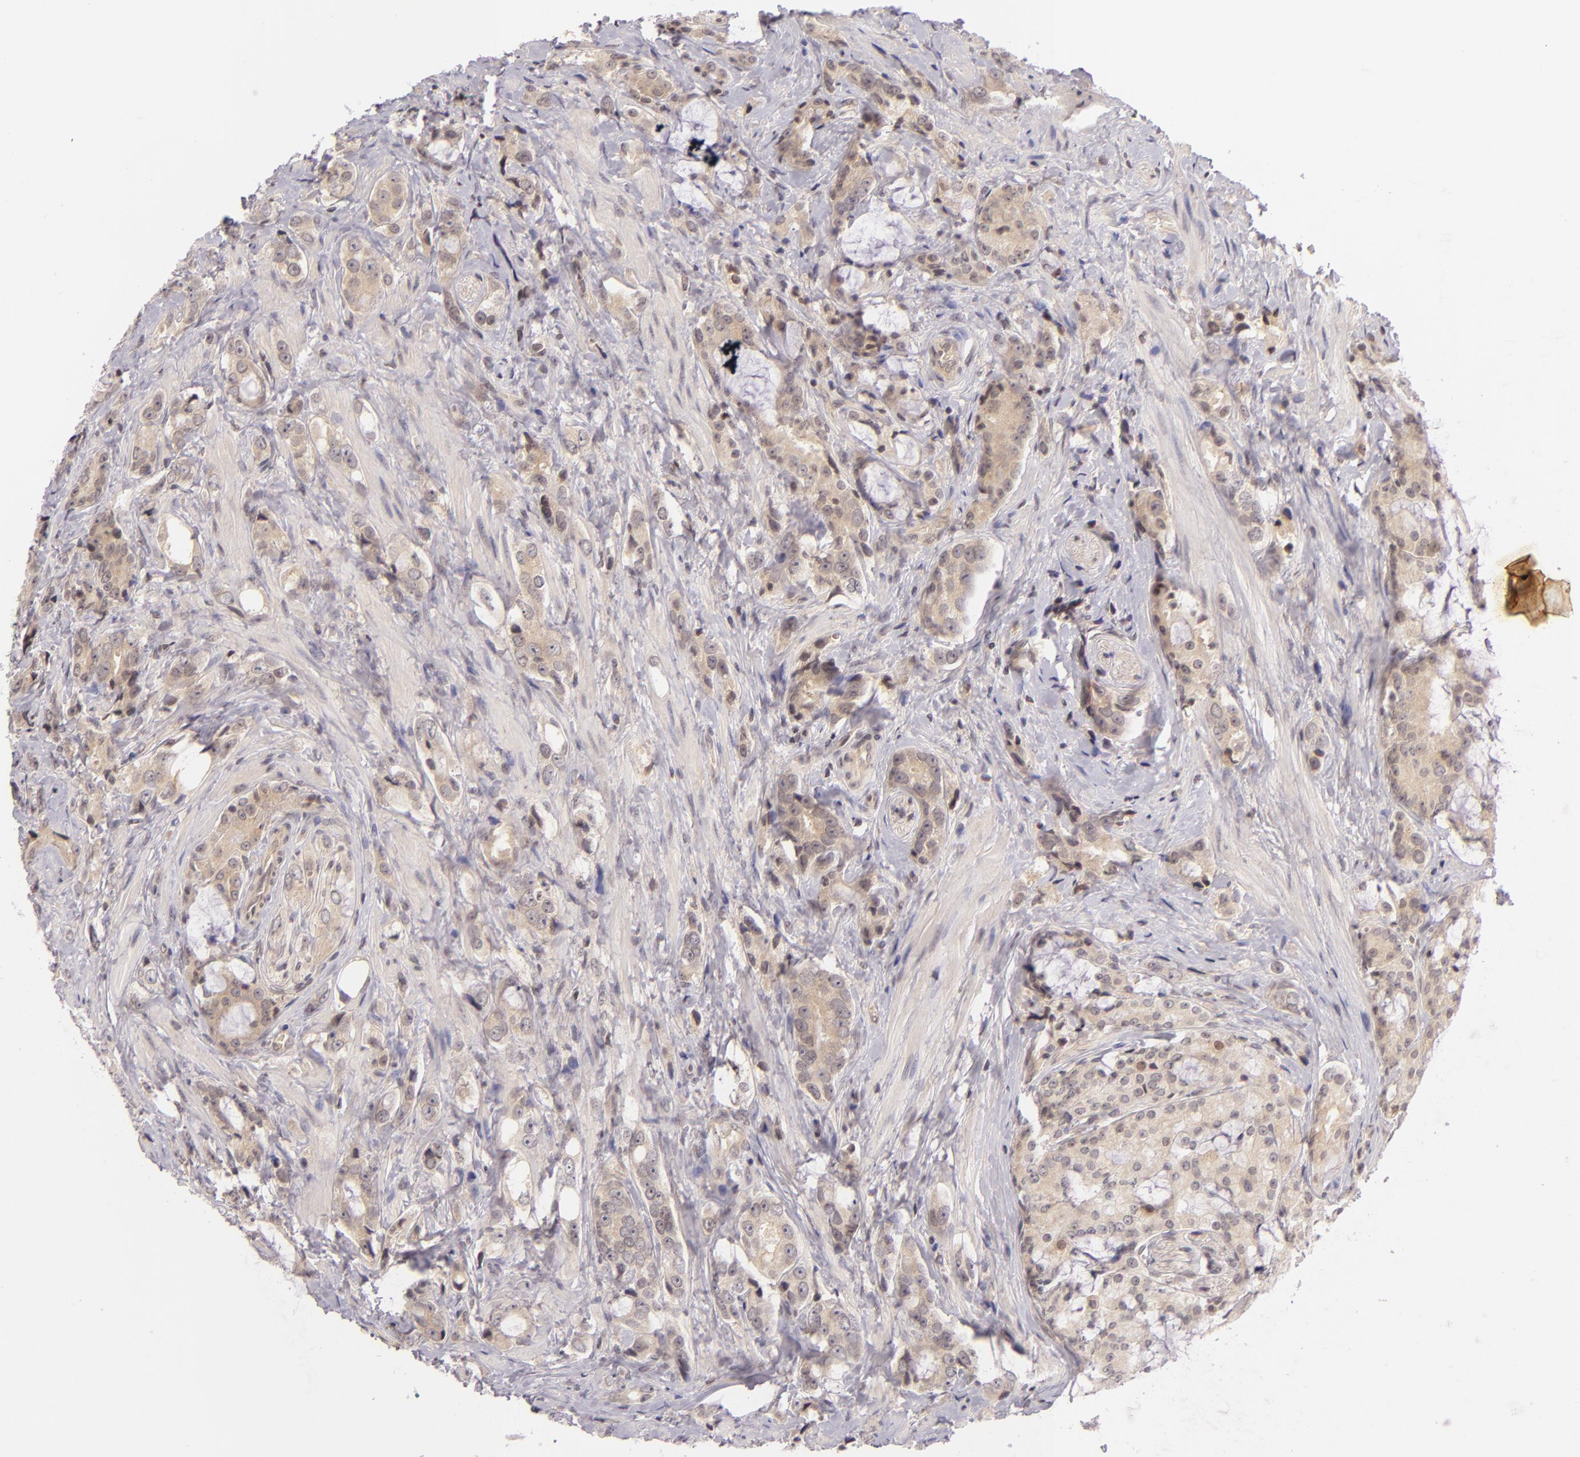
{"staining": {"intensity": "weak", "quantity": ">75%", "location": "cytoplasmic/membranous"}, "tissue": "prostate cancer", "cell_type": "Tumor cells", "image_type": "cancer", "snomed": [{"axis": "morphology", "description": "Adenocarcinoma, Medium grade"}, {"axis": "topography", "description": "Prostate"}], "caption": "DAB immunohistochemical staining of human prostate cancer (medium-grade adenocarcinoma) reveals weak cytoplasmic/membranous protein expression in approximately >75% of tumor cells. Immunohistochemistry stains the protein of interest in brown and the nuclei are stained blue.", "gene": "CASP8", "patient": {"sex": "male", "age": 70}}